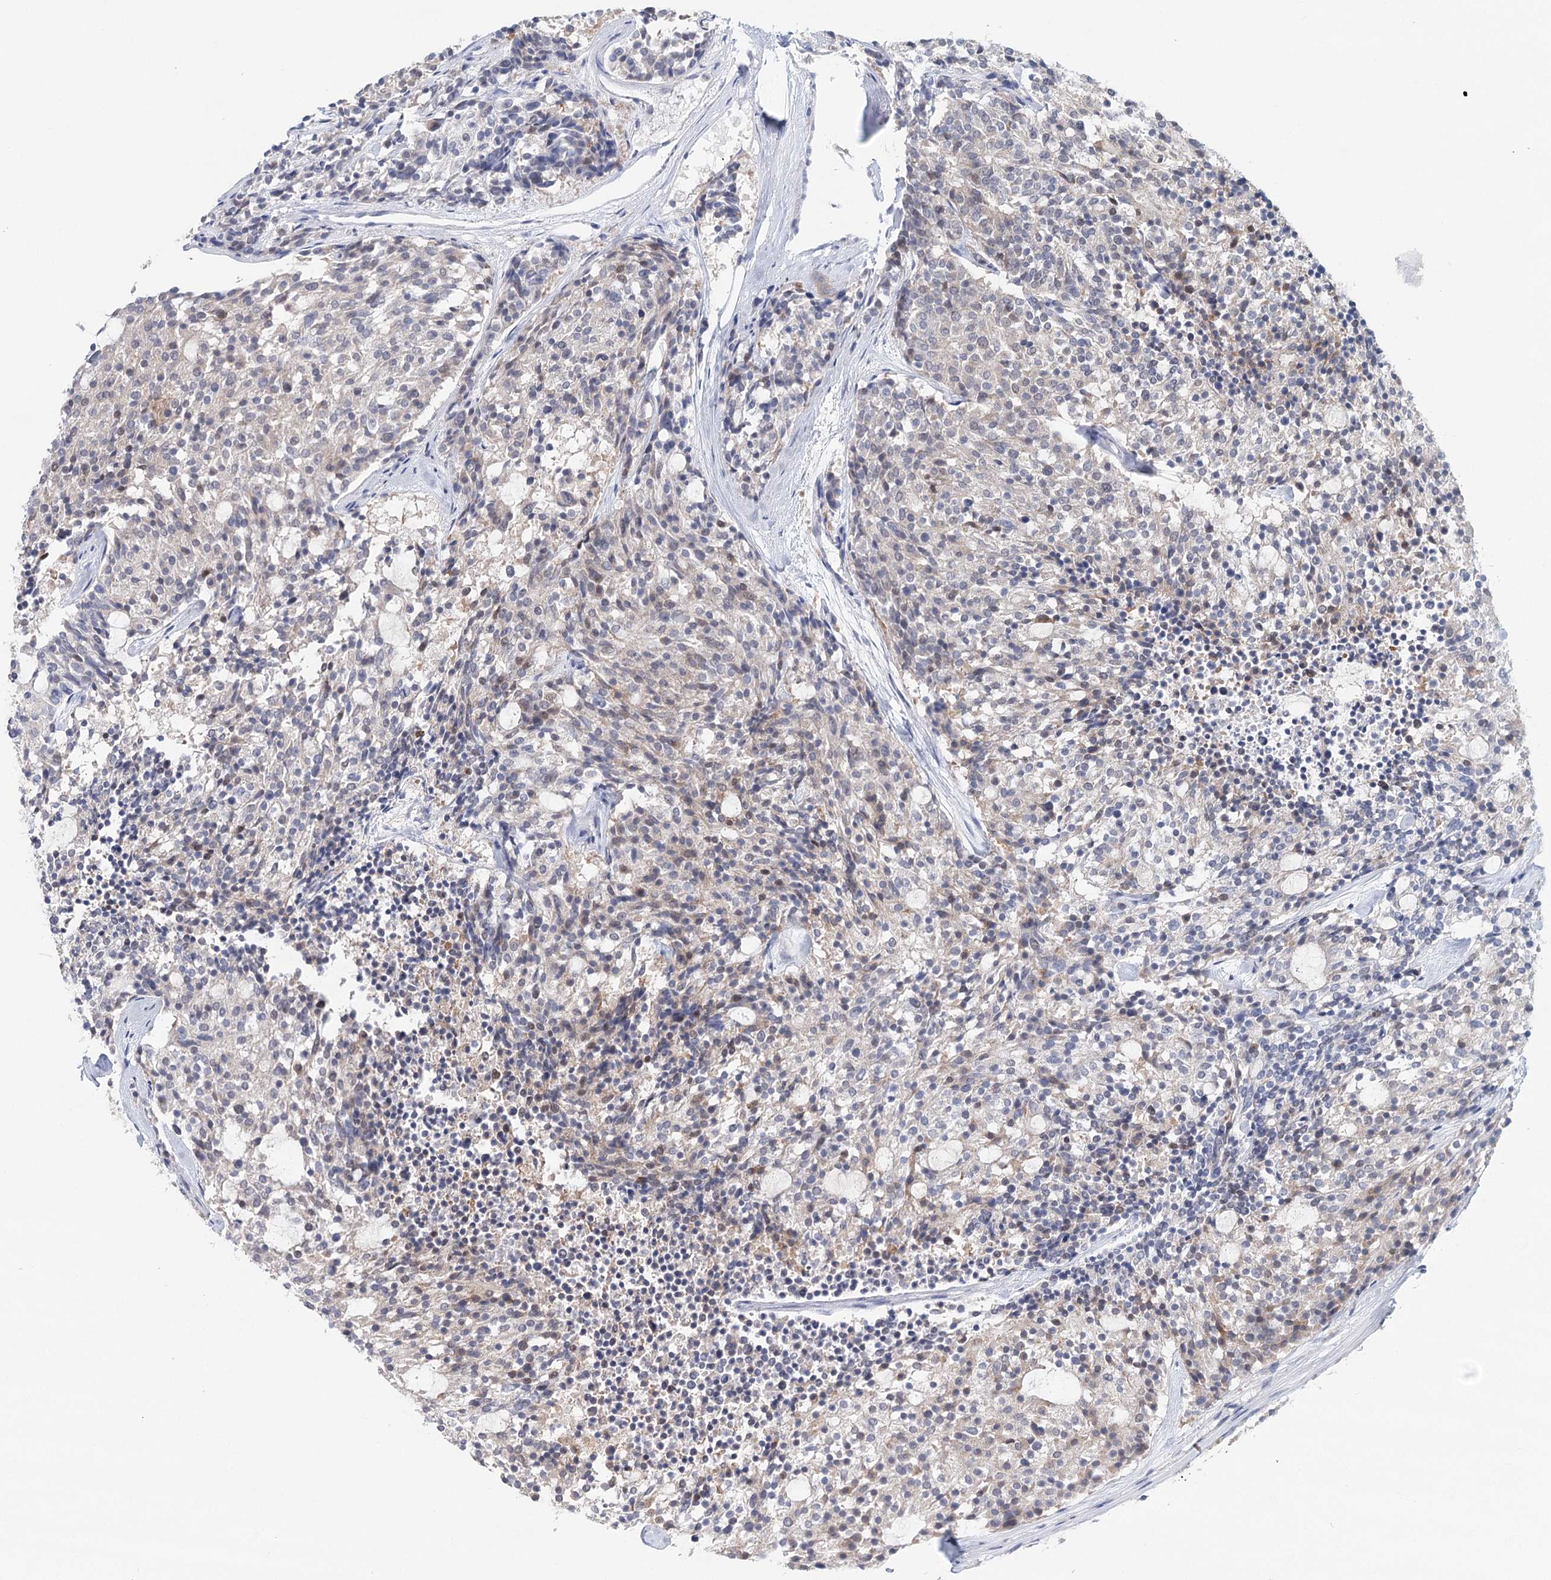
{"staining": {"intensity": "weak", "quantity": "<25%", "location": "cytoplasmic/membranous"}, "tissue": "carcinoid", "cell_type": "Tumor cells", "image_type": "cancer", "snomed": [{"axis": "morphology", "description": "Carcinoid, malignant, NOS"}, {"axis": "topography", "description": "Pancreas"}], "caption": "The immunohistochemistry image has no significant staining in tumor cells of carcinoid tissue.", "gene": "HSPA4L", "patient": {"sex": "female", "age": 54}}